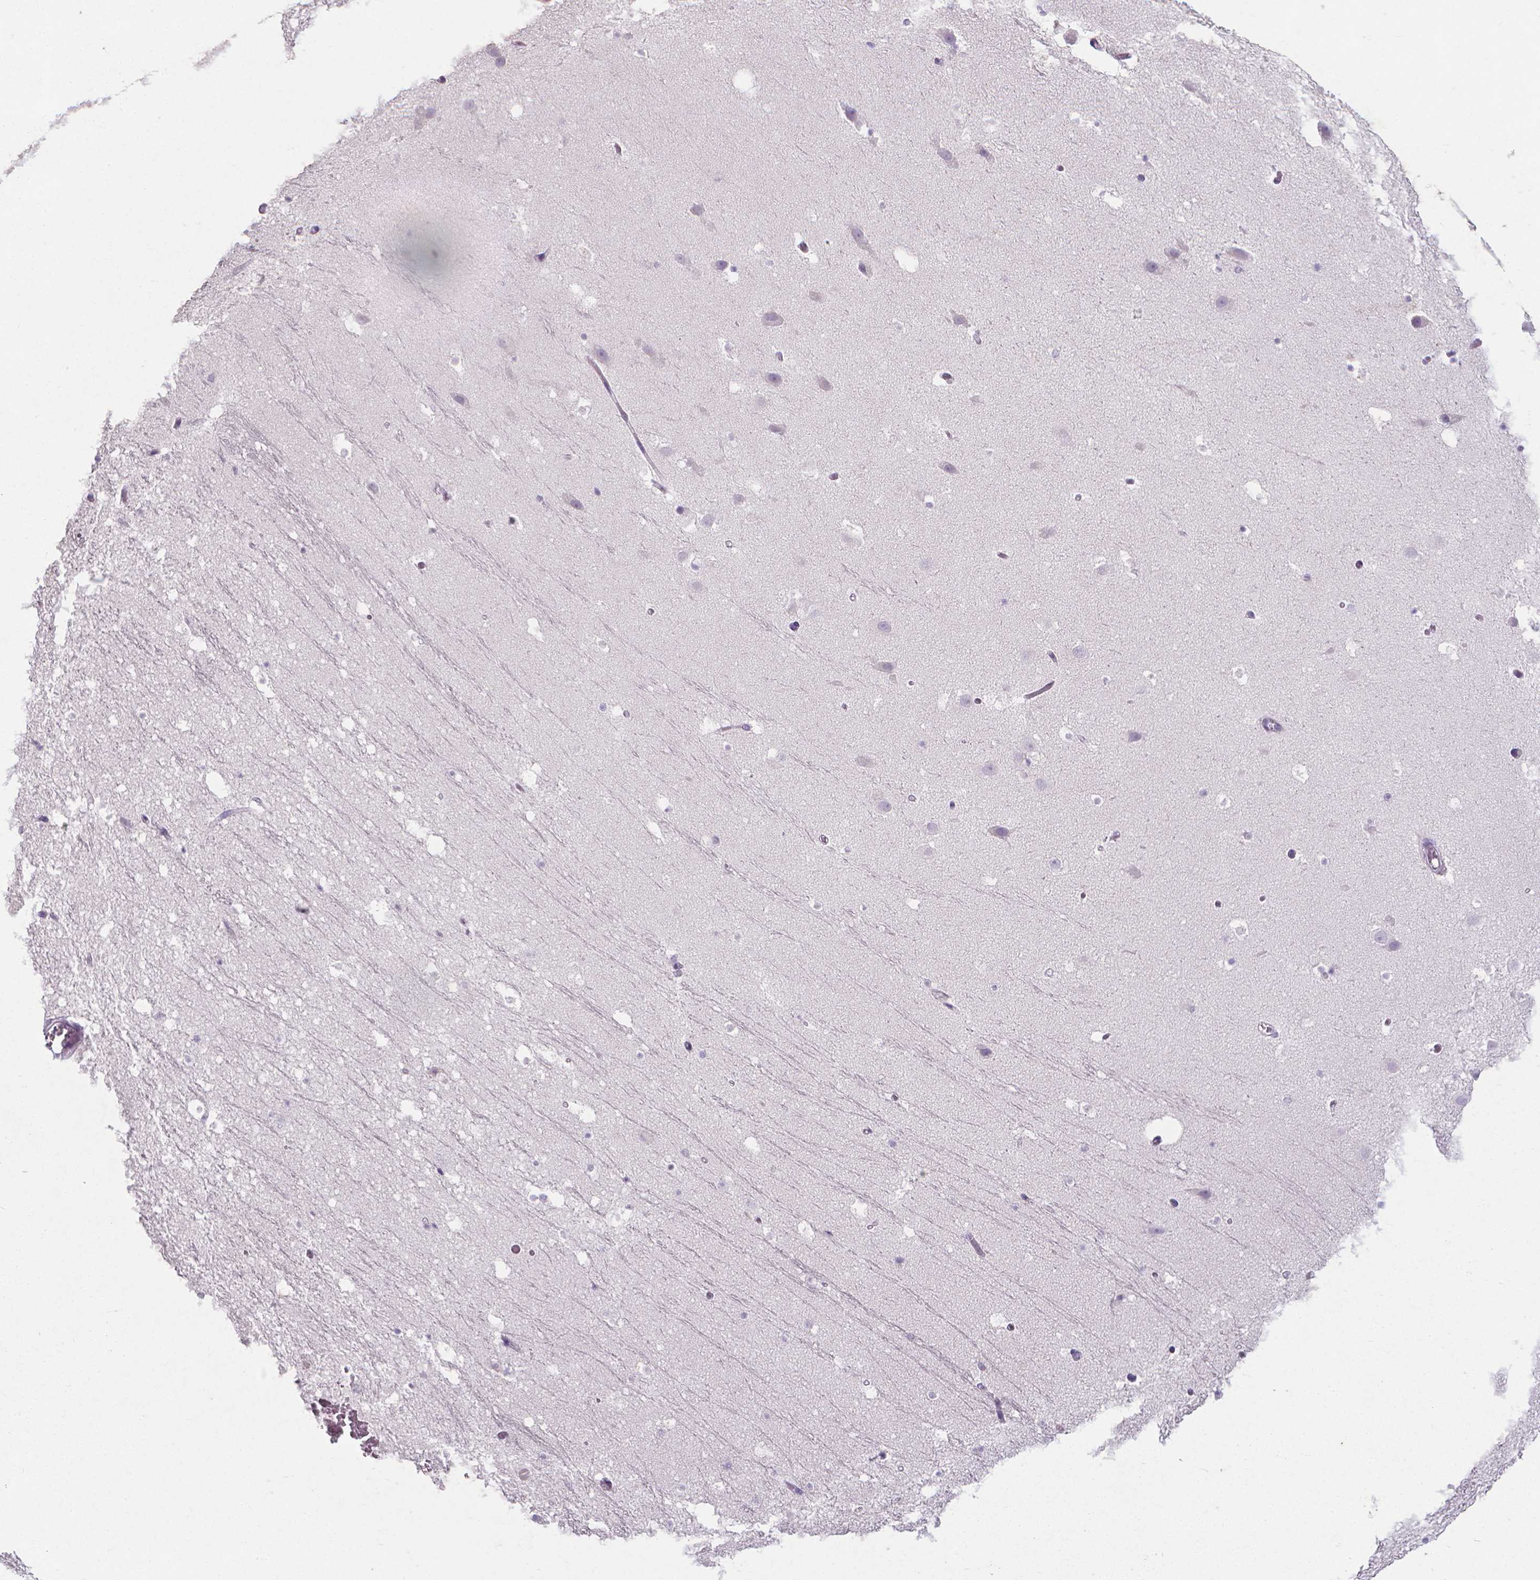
{"staining": {"intensity": "negative", "quantity": "none", "location": "none"}, "tissue": "hippocampus", "cell_type": "Glial cells", "image_type": "normal", "snomed": [{"axis": "morphology", "description": "Normal tissue, NOS"}, {"axis": "topography", "description": "Hippocampus"}], "caption": "Hippocampus stained for a protein using immunohistochemistry reveals no staining glial cells.", "gene": "XPNPEP2", "patient": {"sex": "male", "age": 26}}